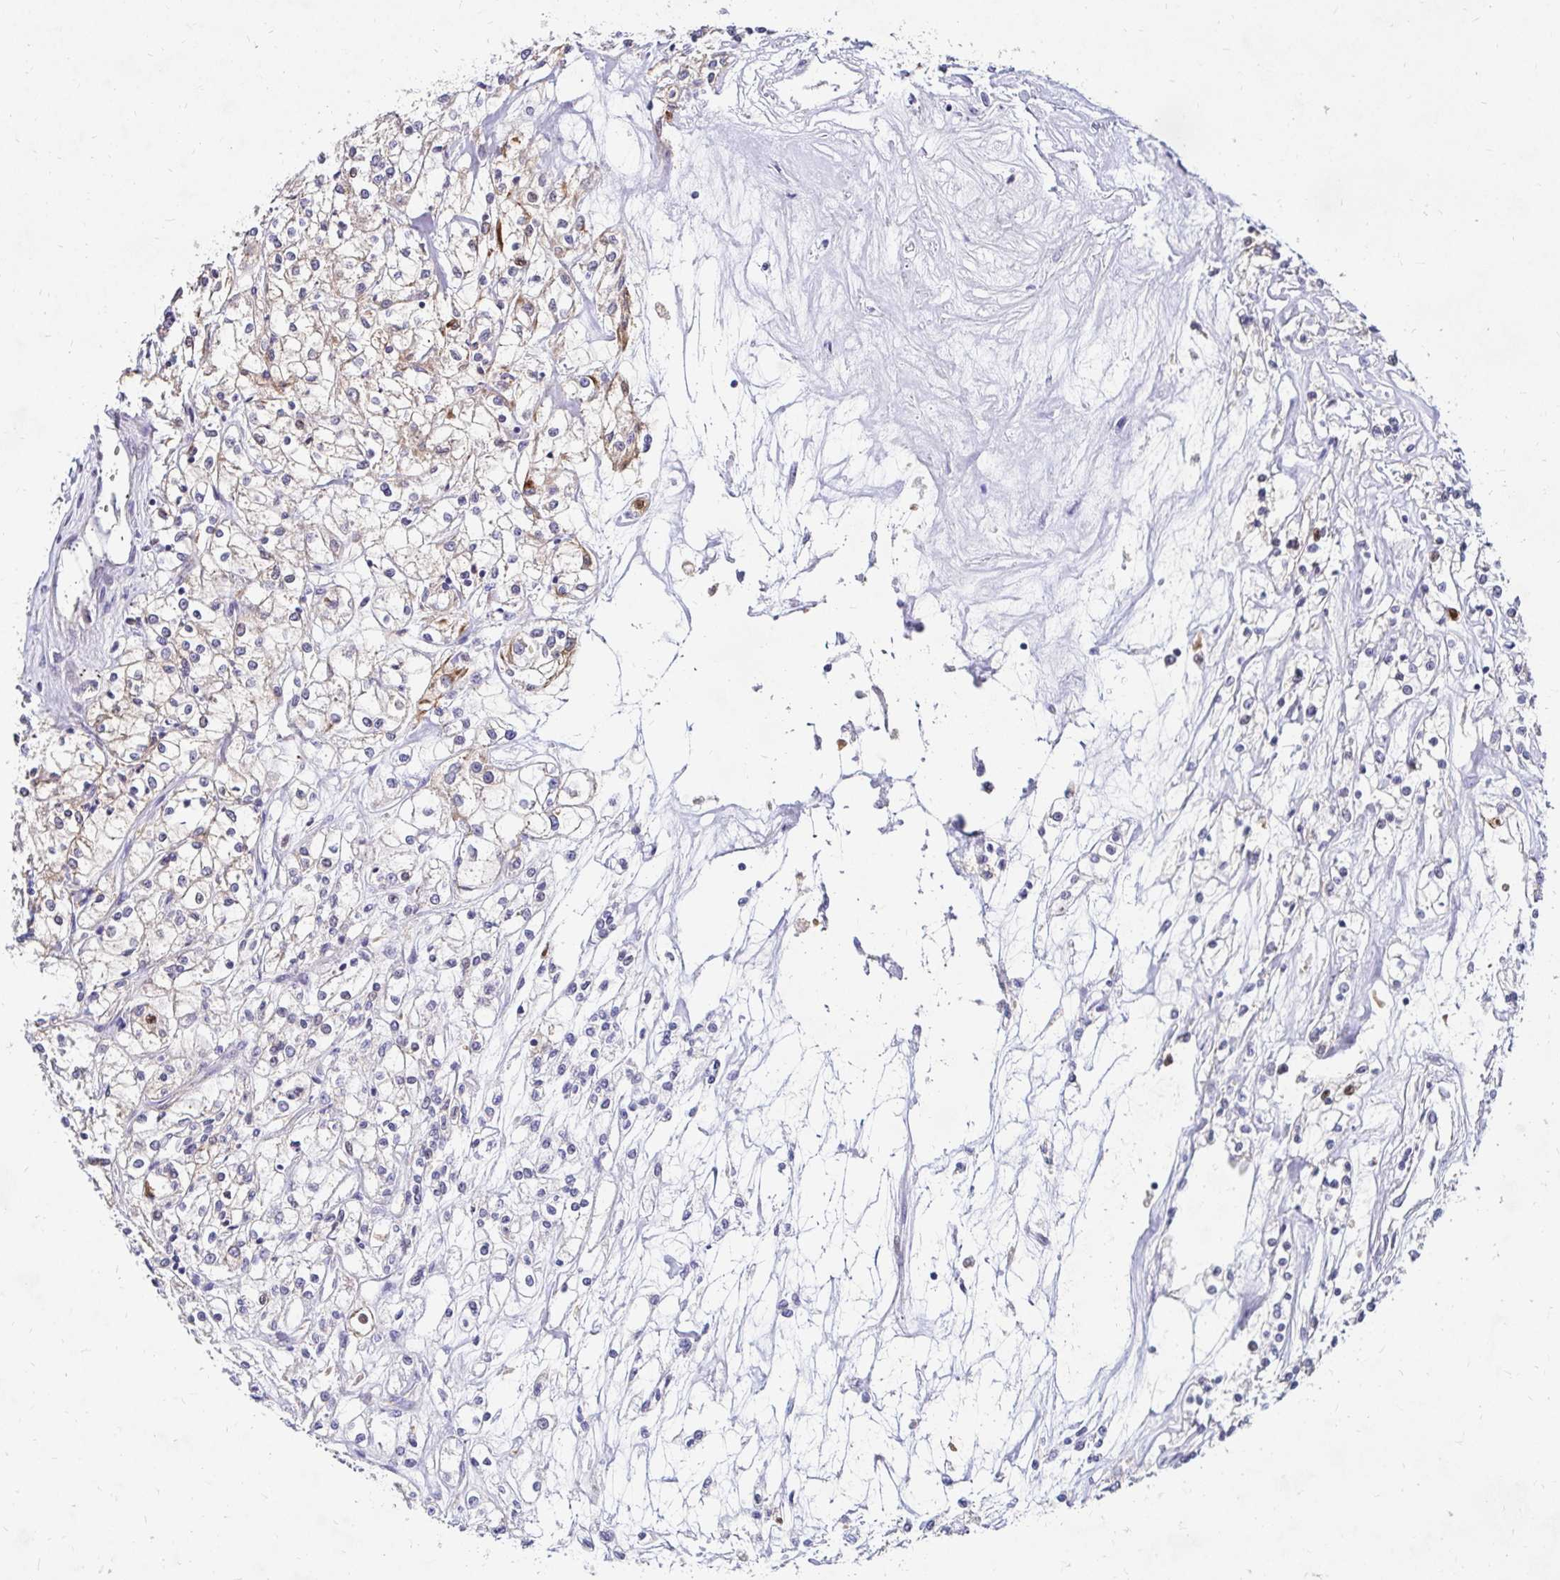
{"staining": {"intensity": "negative", "quantity": "none", "location": "none"}, "tissue": "renal cancer", "cell_type": "Tumor cells", "image_type": "cancer", "snomed": [{"axis": "morphology", "description": "Adenocarcinoma, NOS"}, {"axis": "topography", "description": "Kidney"}], "caption": "There is no significant expression in tumor cells of renal adenocarcinoma.", "gene": "IDUA", "patient": {"sex": "female", "age": 59}}